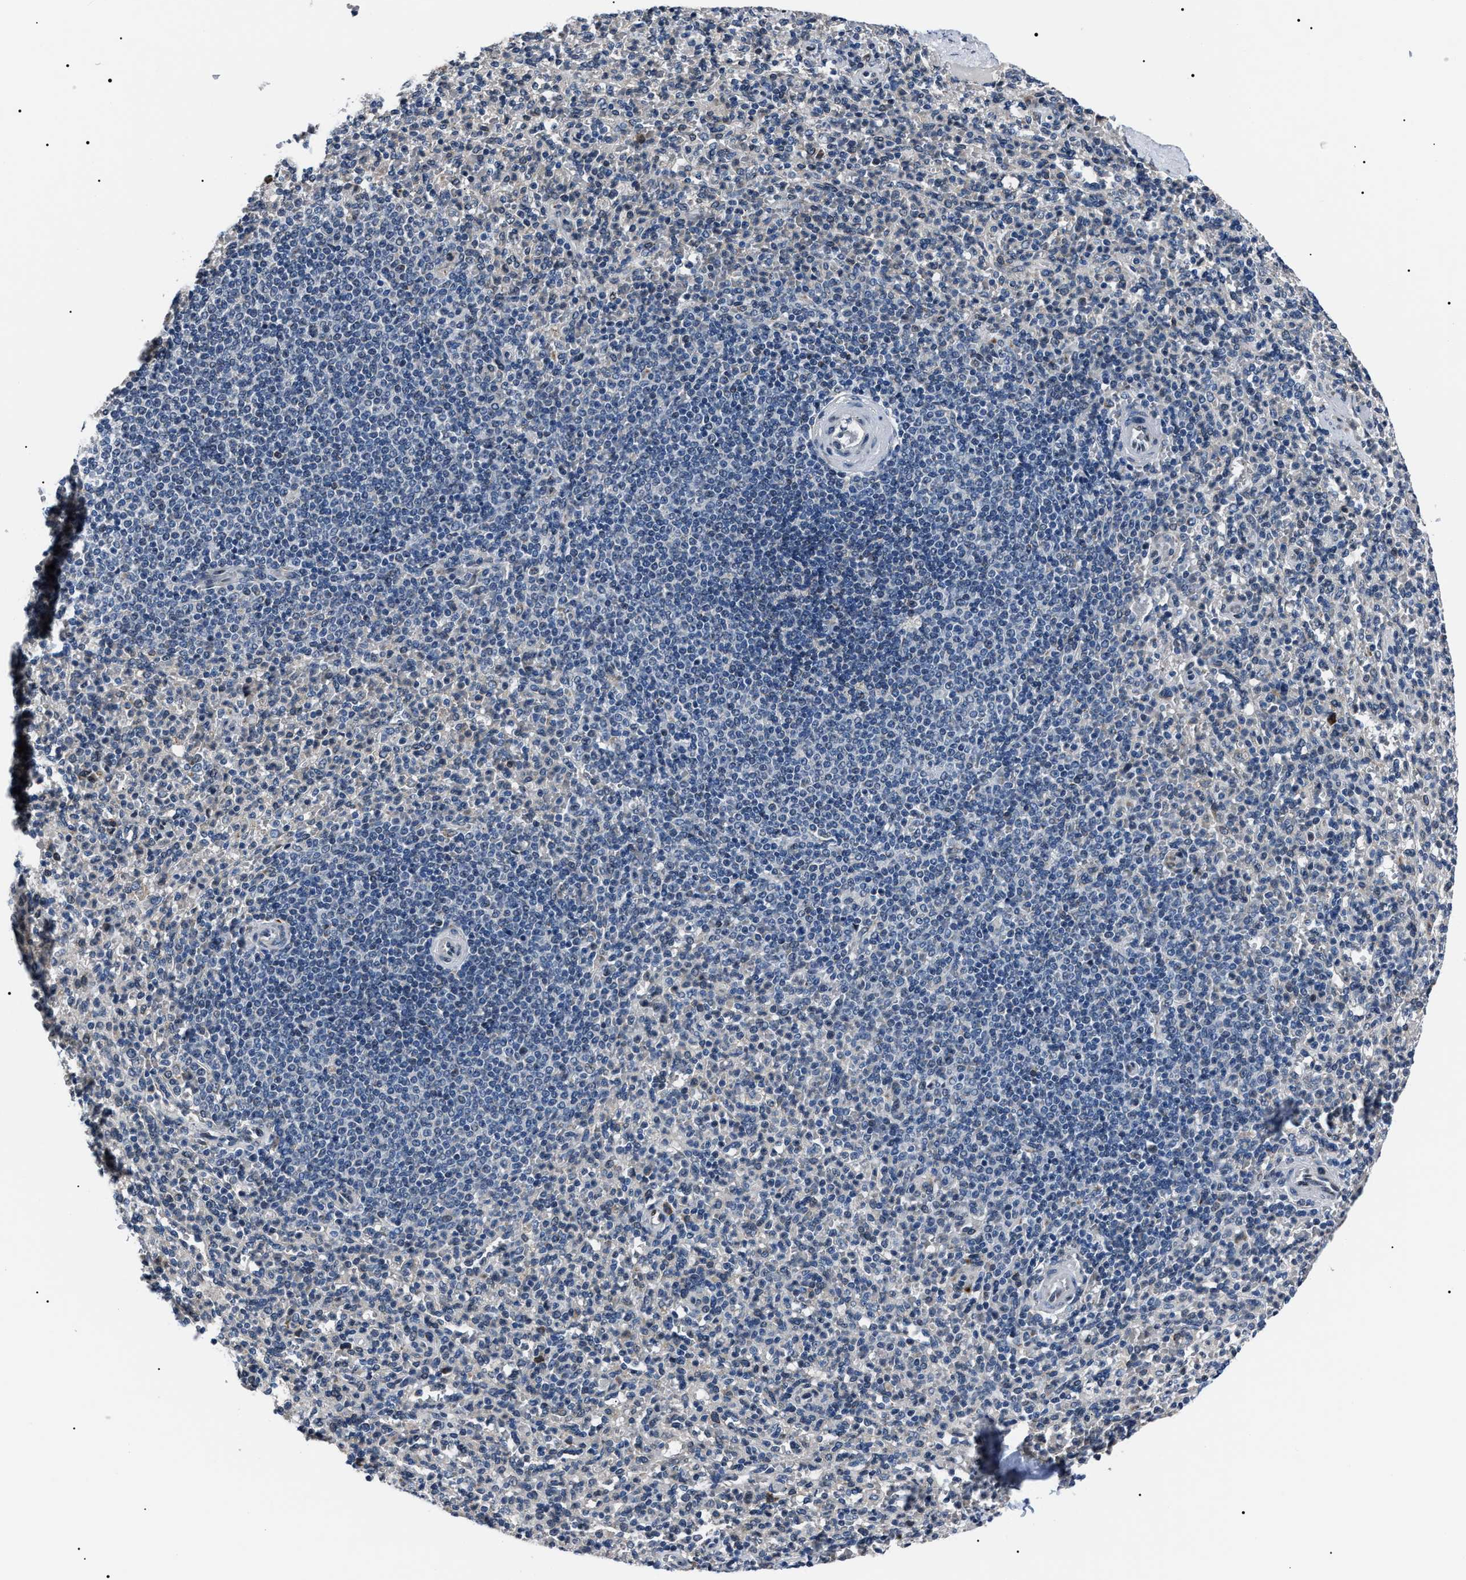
{"staining": {"intensity": "moderate", "quantity": "<25%", "location": "cytoplasmic/membranous"}, "tissue": "spleen", "cell_type": "Cells in red pulp", "image_type": "normal", "snomed": [{"axis": "morphology", "description": "Normal tissue, NOS"}, {"axis": "topography", "description": "Spleen"}], "caption": "Protein staining of normal spleen exhibits moderate cytoplasmic/membranous positivity in approximately <25% of cells in red pulp. (Stains: DAB in brown, nuclei in blue, Microscopy: brightfield microscopy at high magnification).", "gene": "LRRC14", "patient": {"sex": "male", "age": 36}}